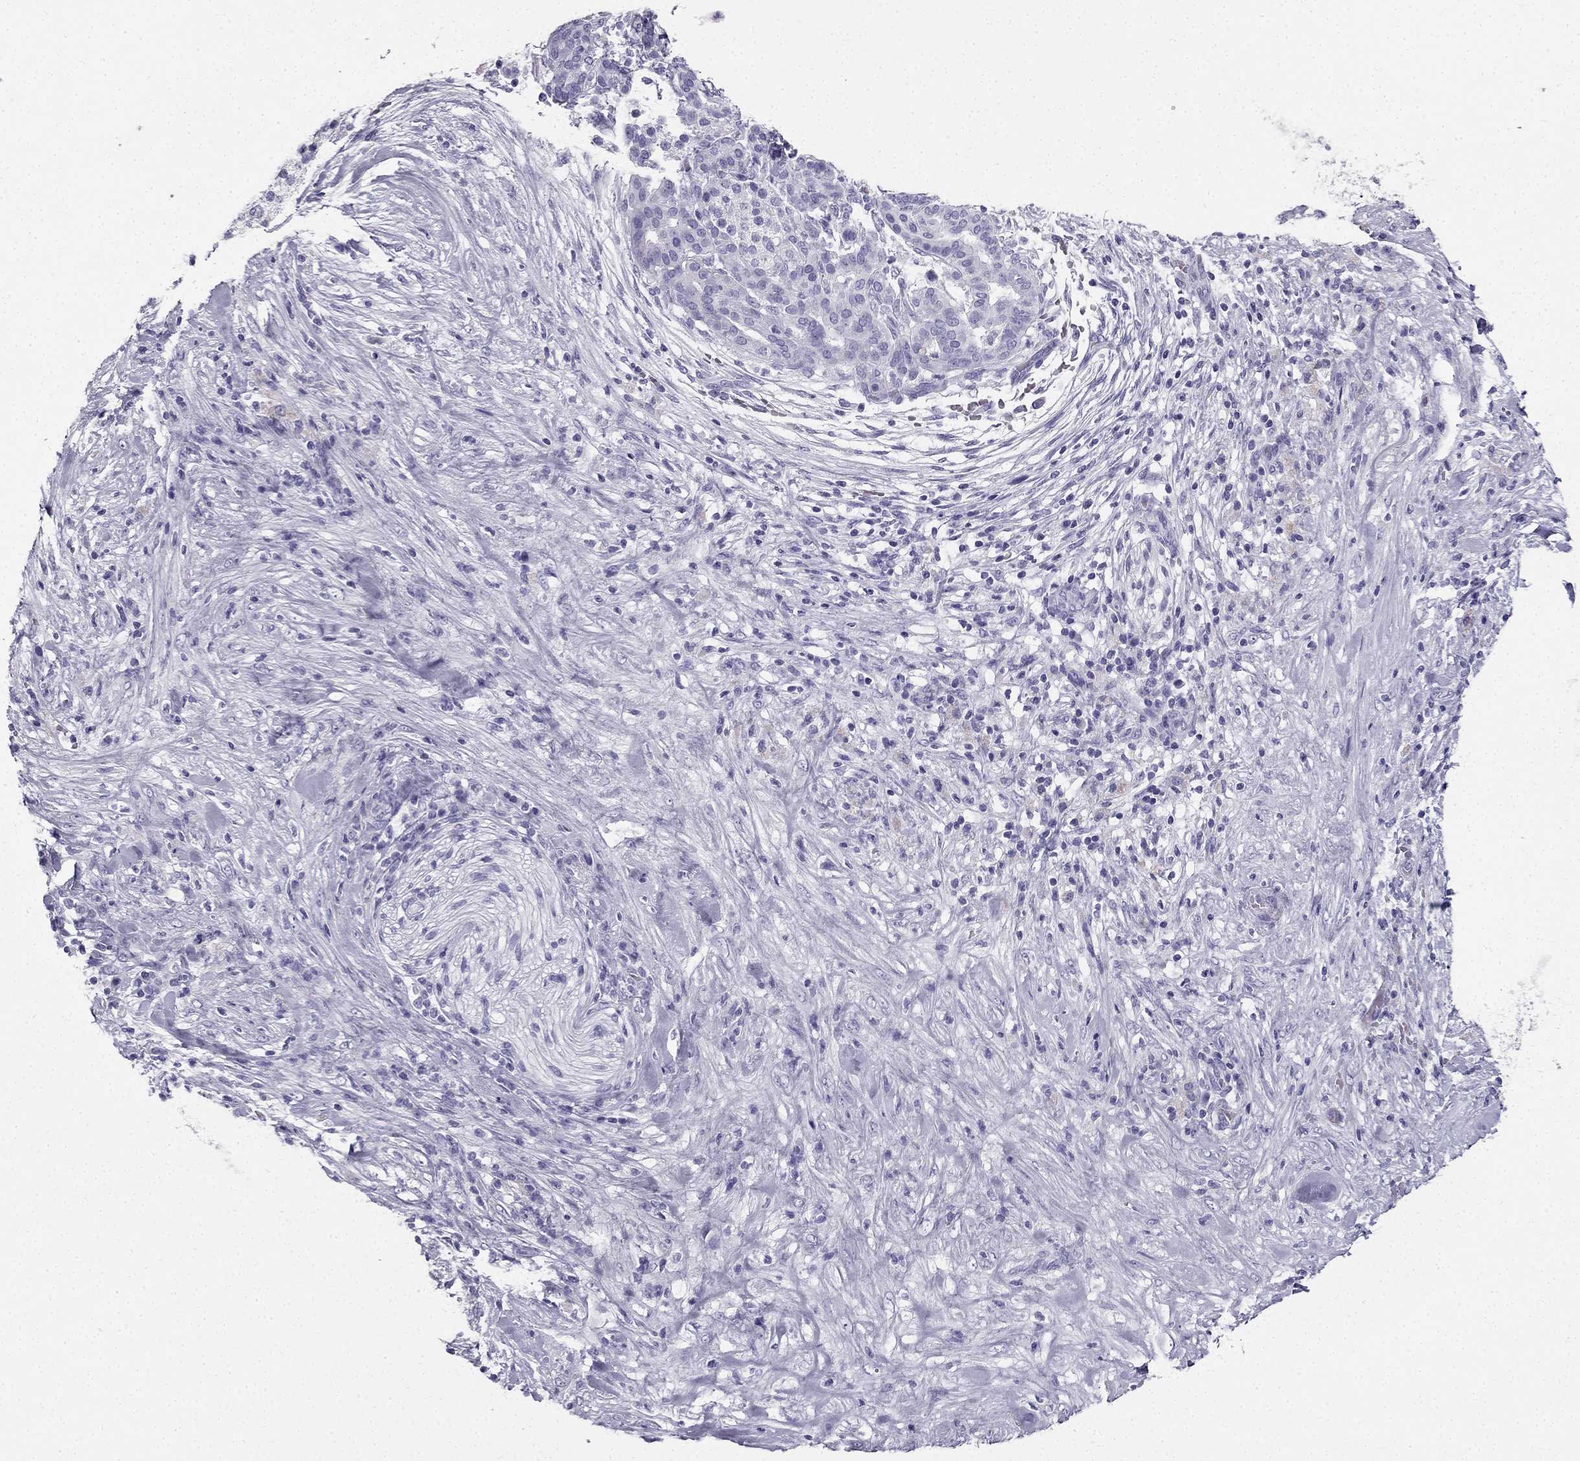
{"staining": {"intensity": "negative", "quantity": "none", "location": "none"}, "tissue": "pancreatic cancer", "cell_type": "Tumor cells", "image_type": "cancer", "snomed": [{"axis": "morphology", "description": "Adenocarcinoma, NOS"}, {"axis": "topography", "description": "Pancreas"}], "caption": "This micrograph is of pancreatic cancer stained with immunohistochemistry (IHC) to label a protein in brown with the nuclei are counter-stained blue. There is no staining in tumor cells.", "gene": "TFF3", "patient": {"sex": "male", "age": 44}}